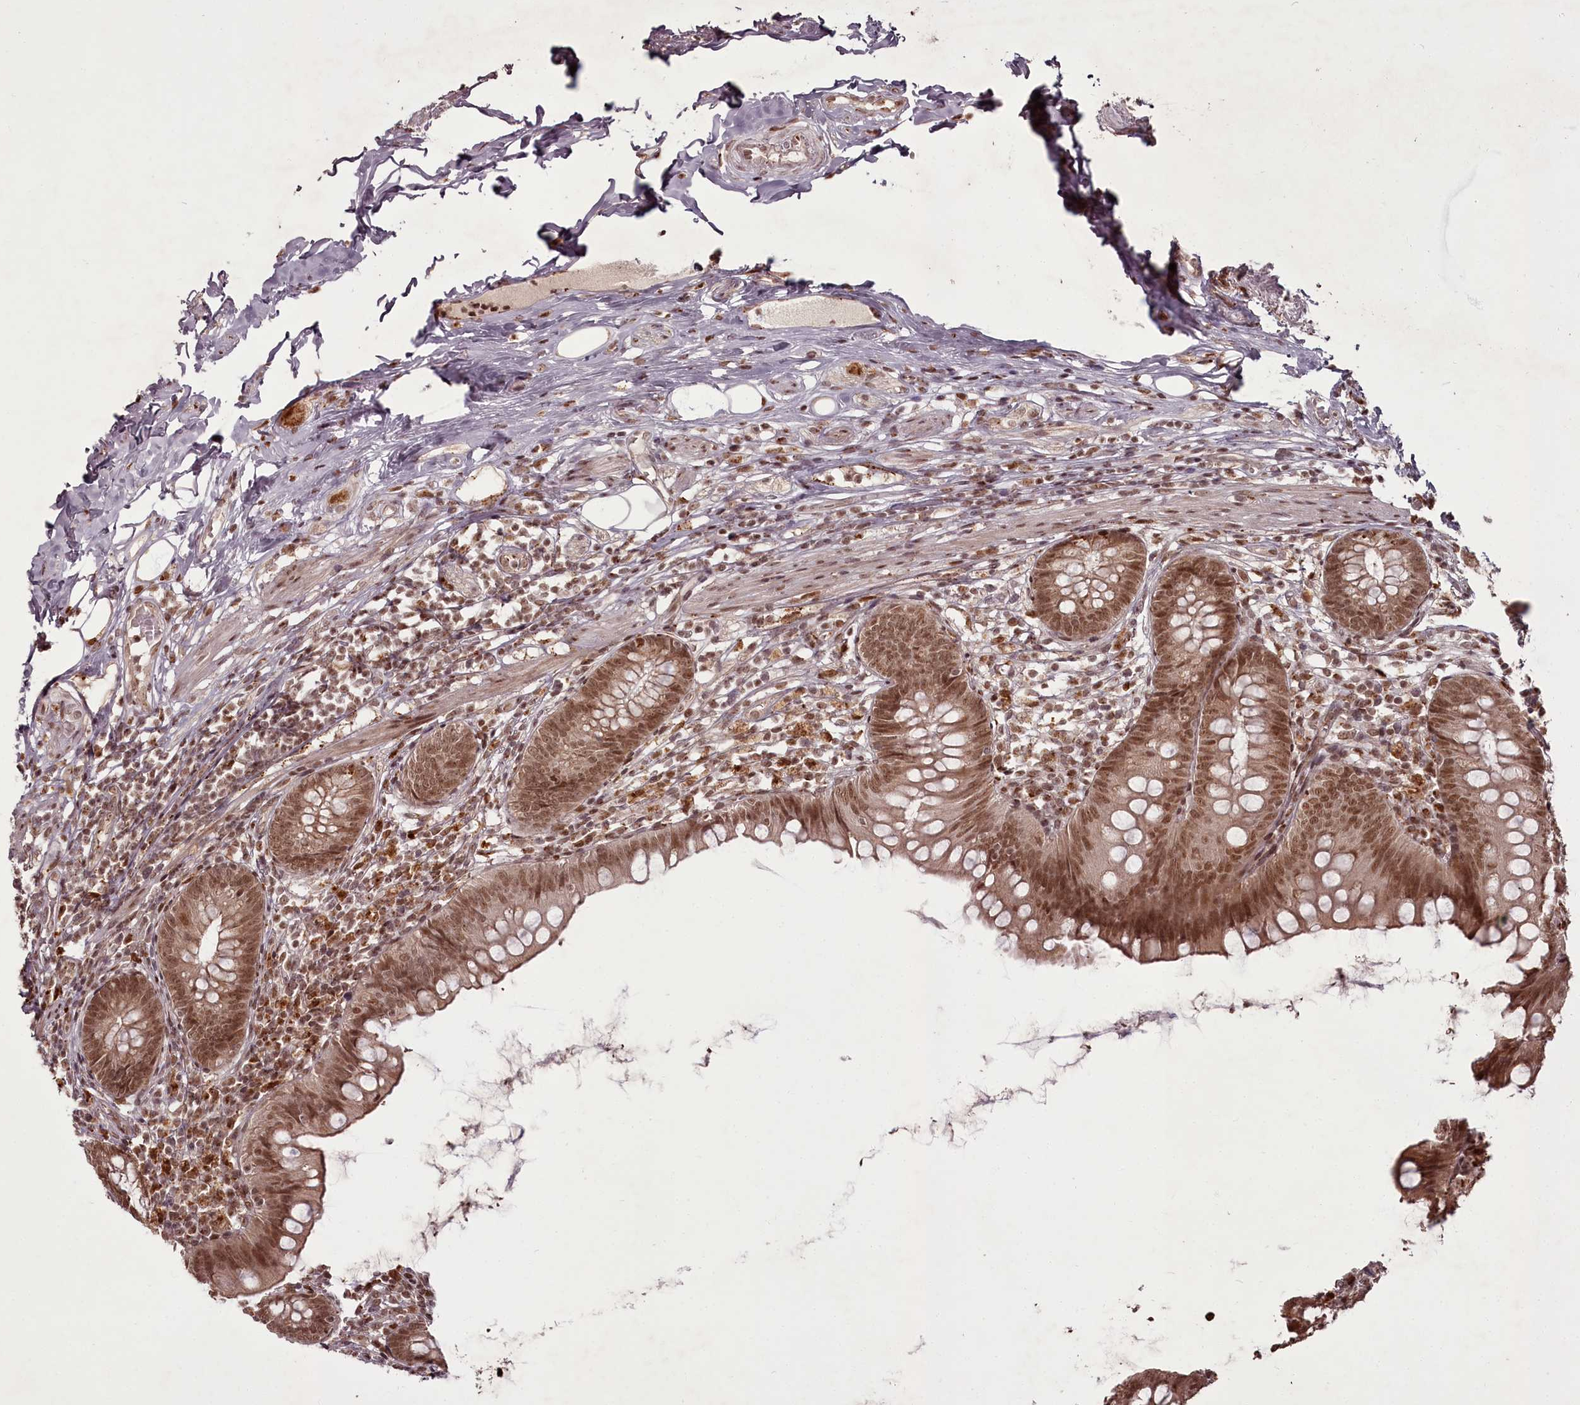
{"staining": {"intensity": "moderate", "quantity": ">75%", "location": "cytoplasmic/membranous,nuclear"}, "tissue": "appendix", "cell_type": "Glandular cells", "image_type": "normal", "snomed": [{"axis": "morphology", "description": "Normal tissue, NOS"}, {"axis": "topography", "description": "Appendix"}], "caption": "IHC photomicrograph of unremarkable appendix stained for a protein (brown), which displays medium levels of moderate cytoplasmic/membranous,nuclear staining in approximately >75% of glandular cells.", "gene": "CEP83", "patient": {"sex": "female", "age": 62}}